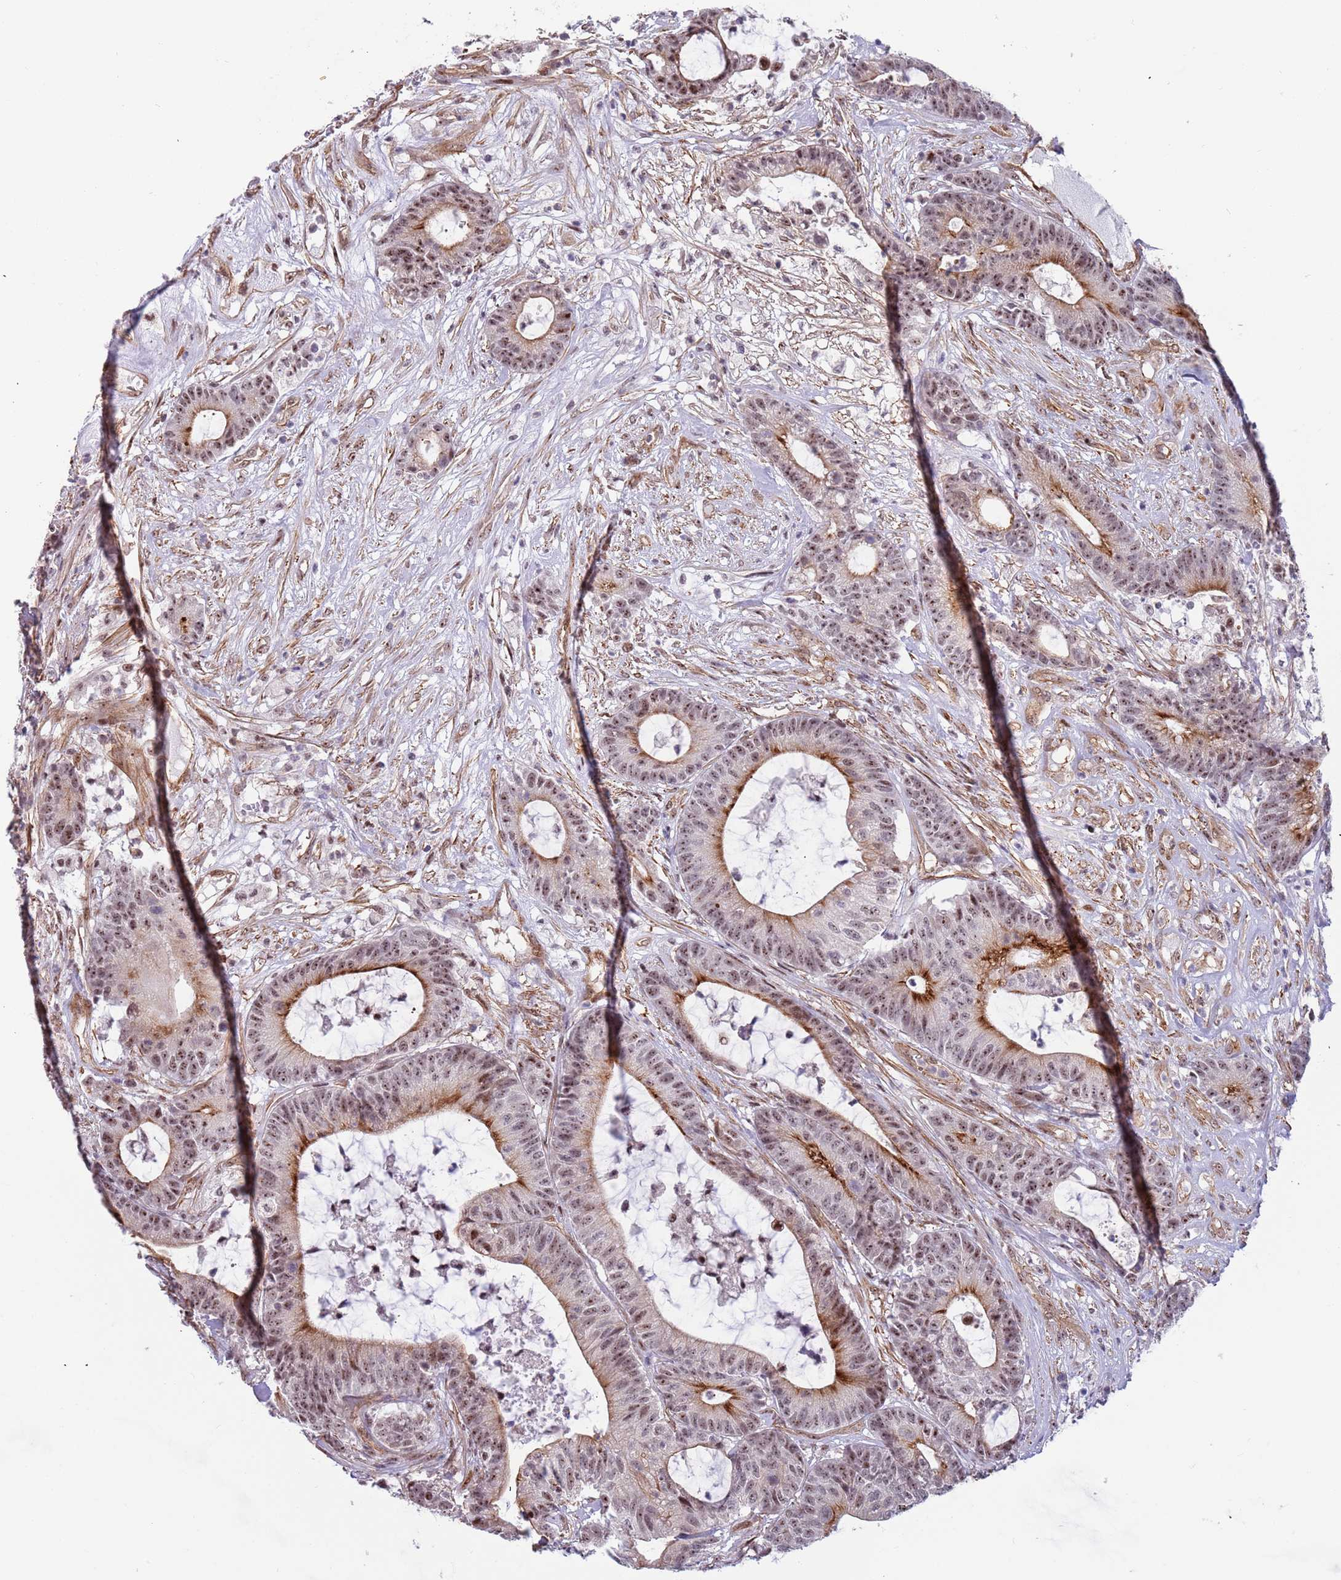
{"staining": {"intensity": "moderate", "quantity": ">75%", "location": "cytoplasmic/membranous,nuclear"}, "tissue": "colorectal cancer", "cell_type": "Tumor cells", "image_type": "cancer", "snomed": [{"axis": "morphology", "description": "Adenocarcinoma, NOS"}, {"axis": "topography", "description": "Colon"}], "caption": "Protein staining of colorectal adenocarcinoma tissue shows moderate cytoplasmic/membranous and nuclear positivity in approximately >75% of tumor cells. (DAB IHC with brightfield microscopy, high magnification).", "gene": "LRMDA", "patient": {"sex": "female", "age": 84}}